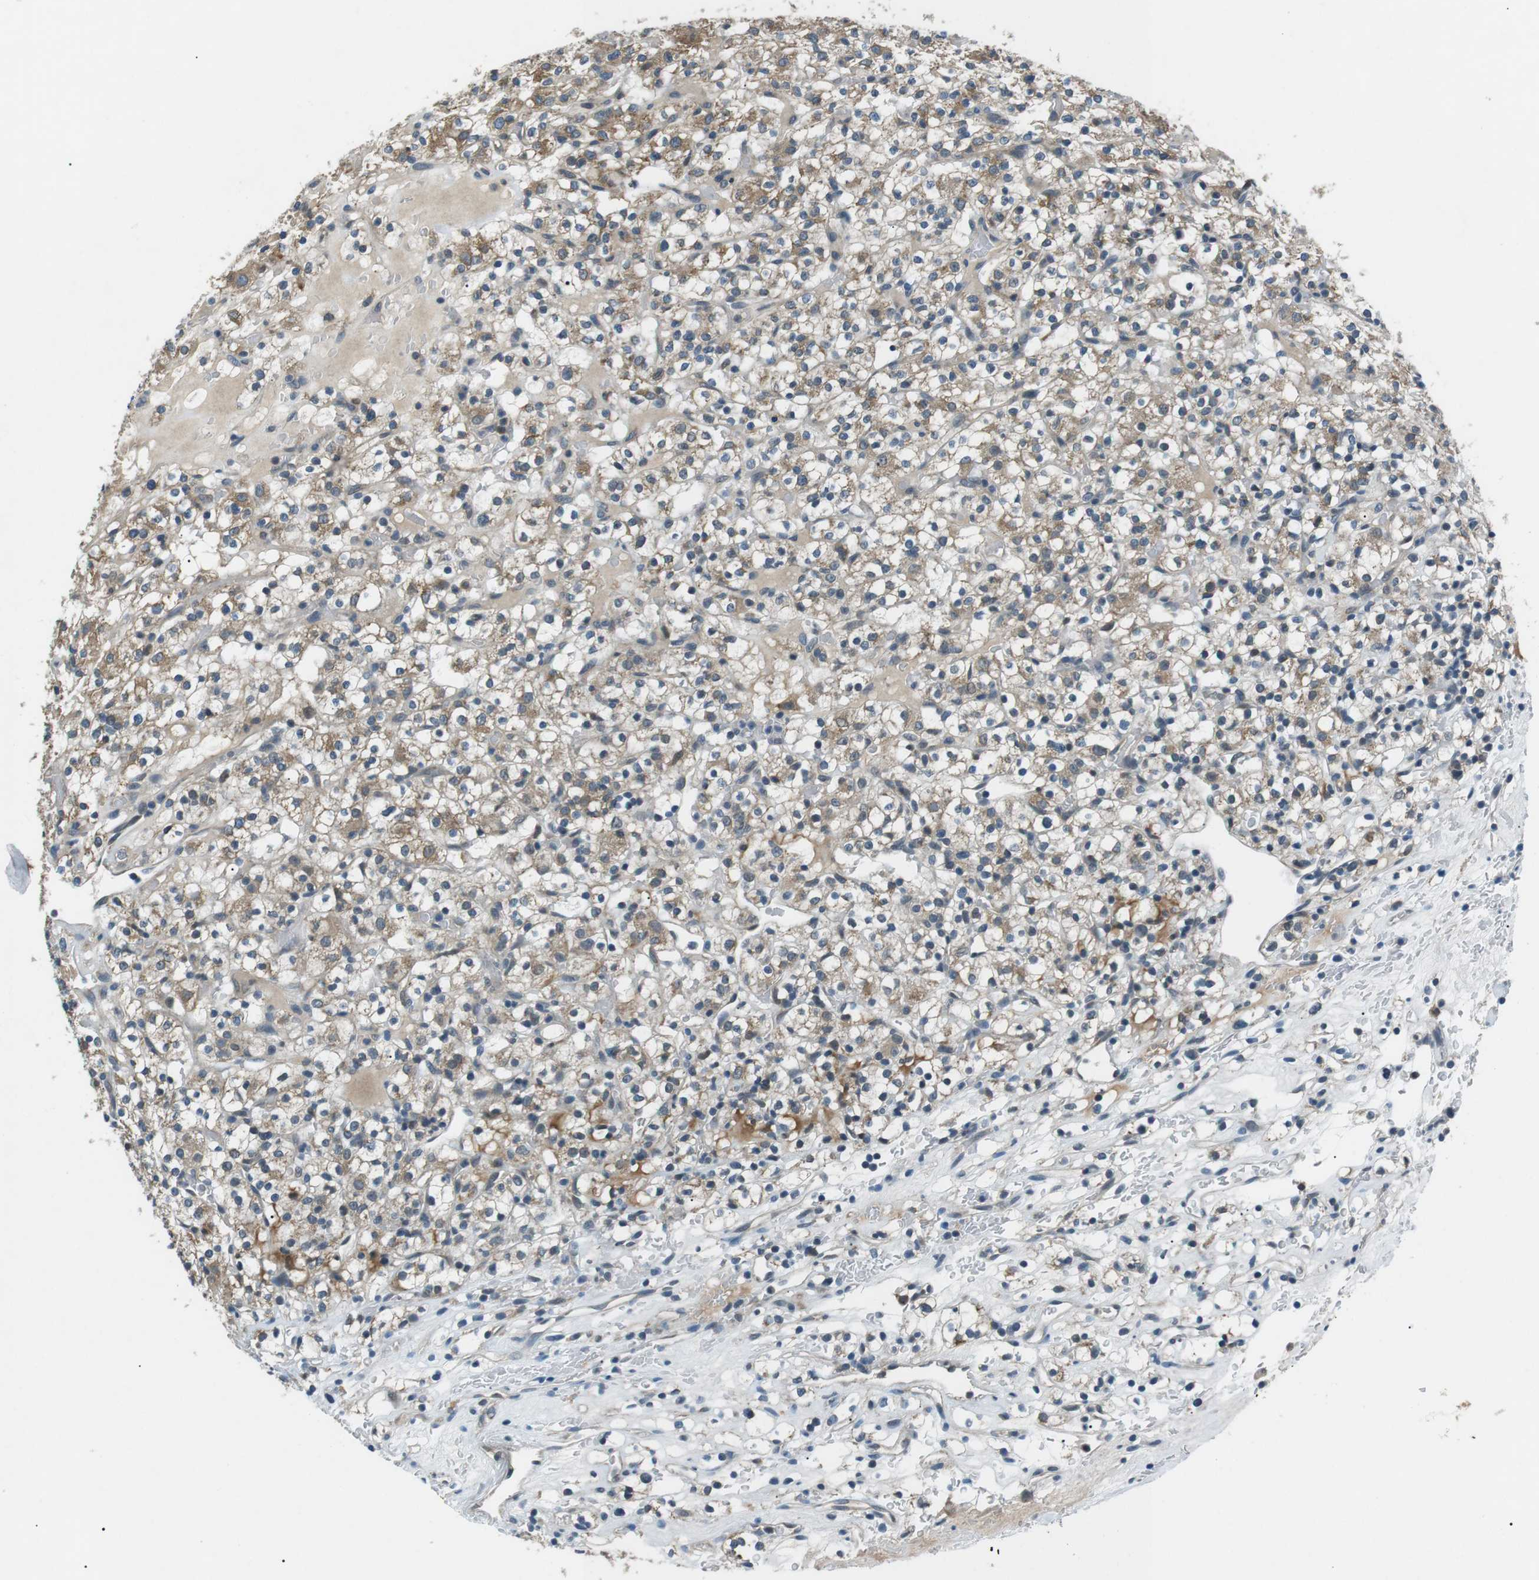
{"staining": {"intensity": "moderate", "quantity": ">75%", "location": "cytoplasmic/membranous"}, "tissue": "renal cancer", "cell_type": "Tumor cells", "image_type": "cancer", "snomed": [{"axis": "morphology", "description": "Normal tissue, NOS"}, {"axis": "morphology", "description": "Adenocarcinoma, NOS"}, {"axis": "topography", "description": "Kidney"}], "caption": "IHC photomicrograph of human renal adenocarcinoma stained for a protein (brown), which shows medium levels of moderate cytoplasmic/membranous positivity in approximately >75% of tumor cells.", "gene": "FAM3B", "patient": {"sex": "female", "age": 72}}